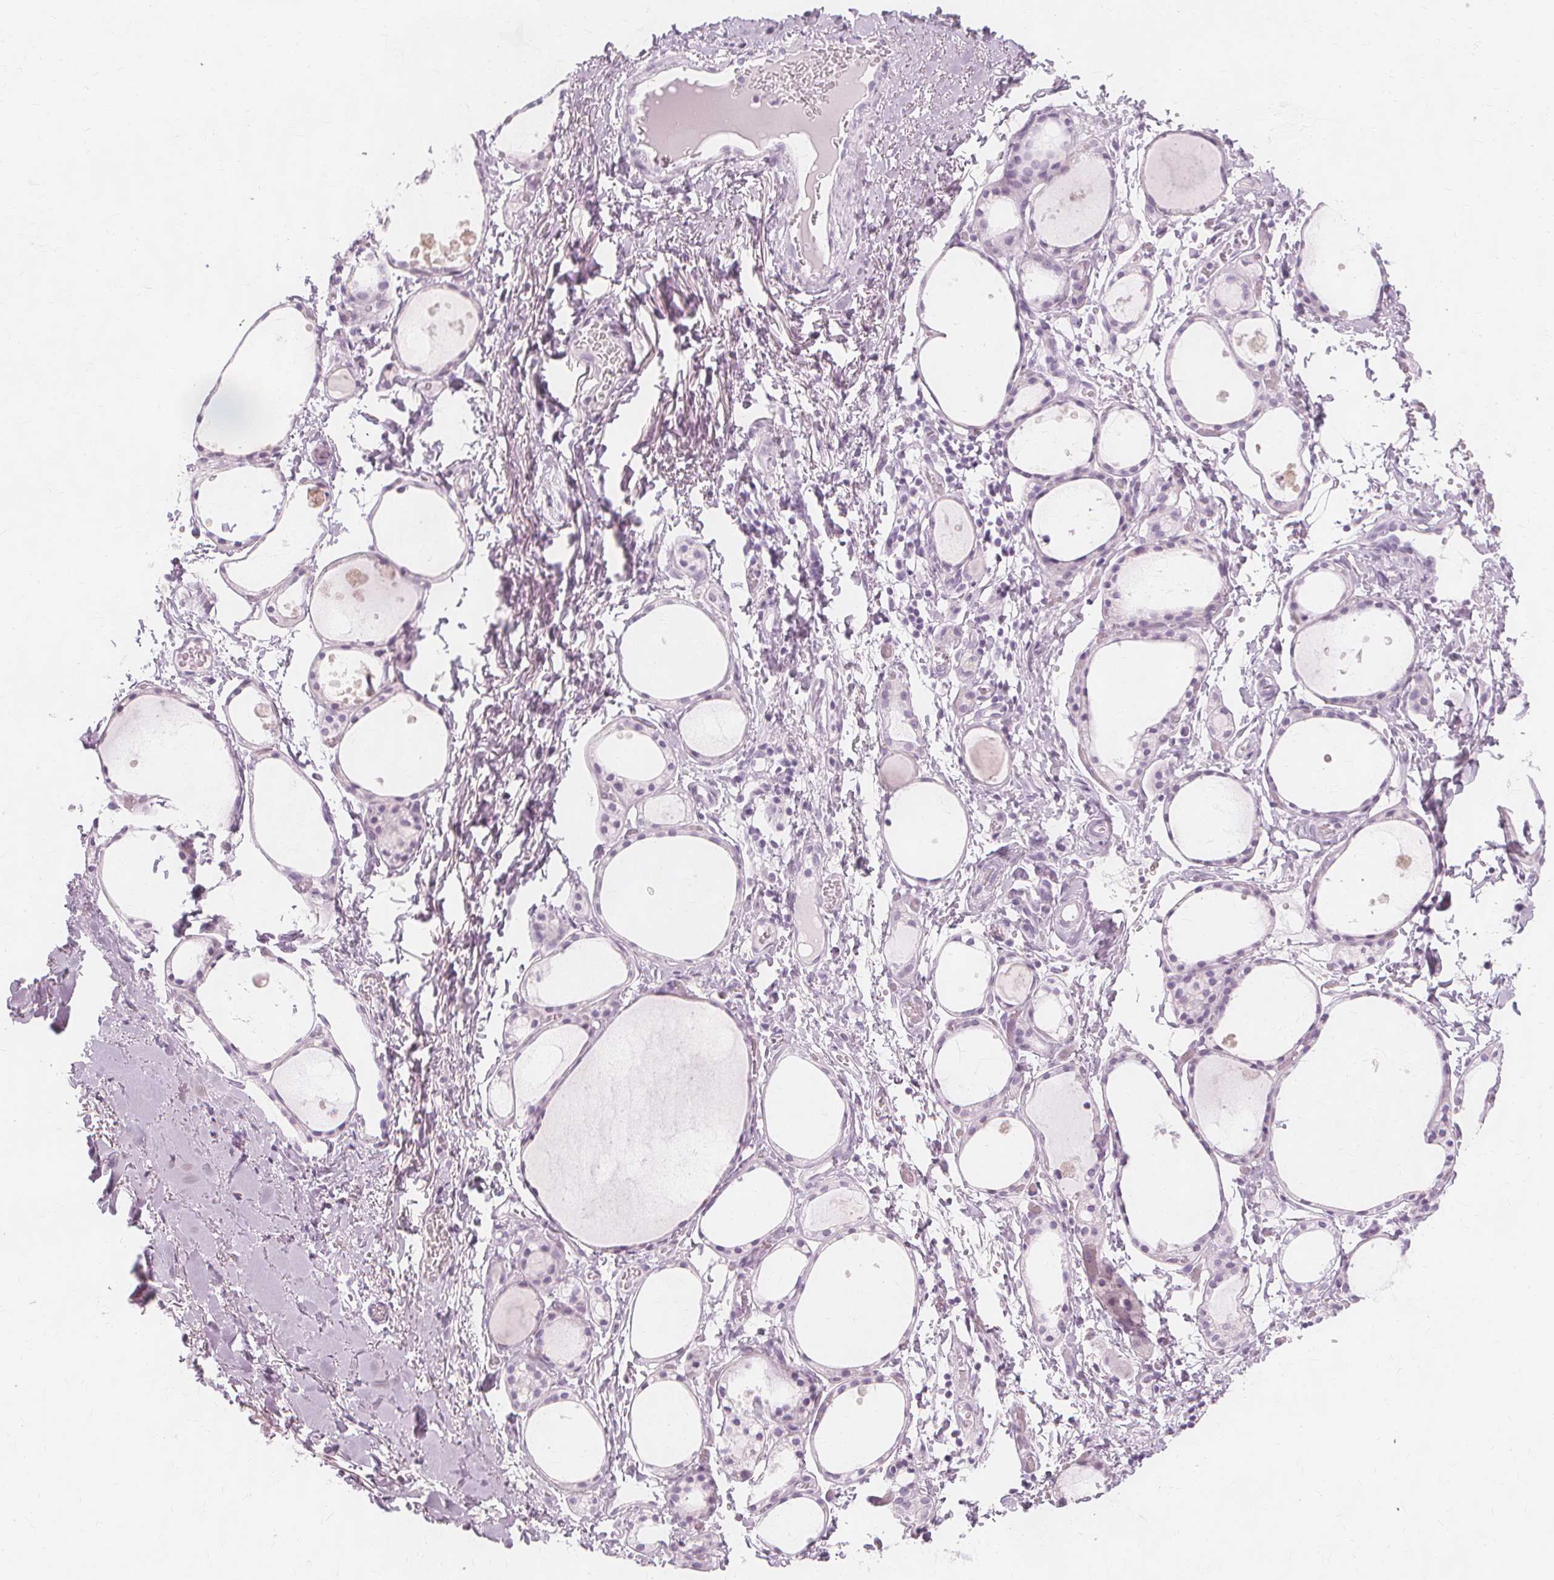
{"staining": {"intensity": "negative", "quantity": "none", "location": "none"}, "tissue": "thyroid gland", "cell_type": "Glandular cells", "image_type": "normal", "snomed": [{"axis": "morphology", "description": "Normal tissue, NOS"}, {"axis": "topography", "description": "Thyroid gland"}], "caption": "Immunohistochemistry (IHC) of benign human thyroid gland demonstrates no positivity in glandular cells.", "gene": "TFF1", "patient": {"sex": "male", "age": 68}}